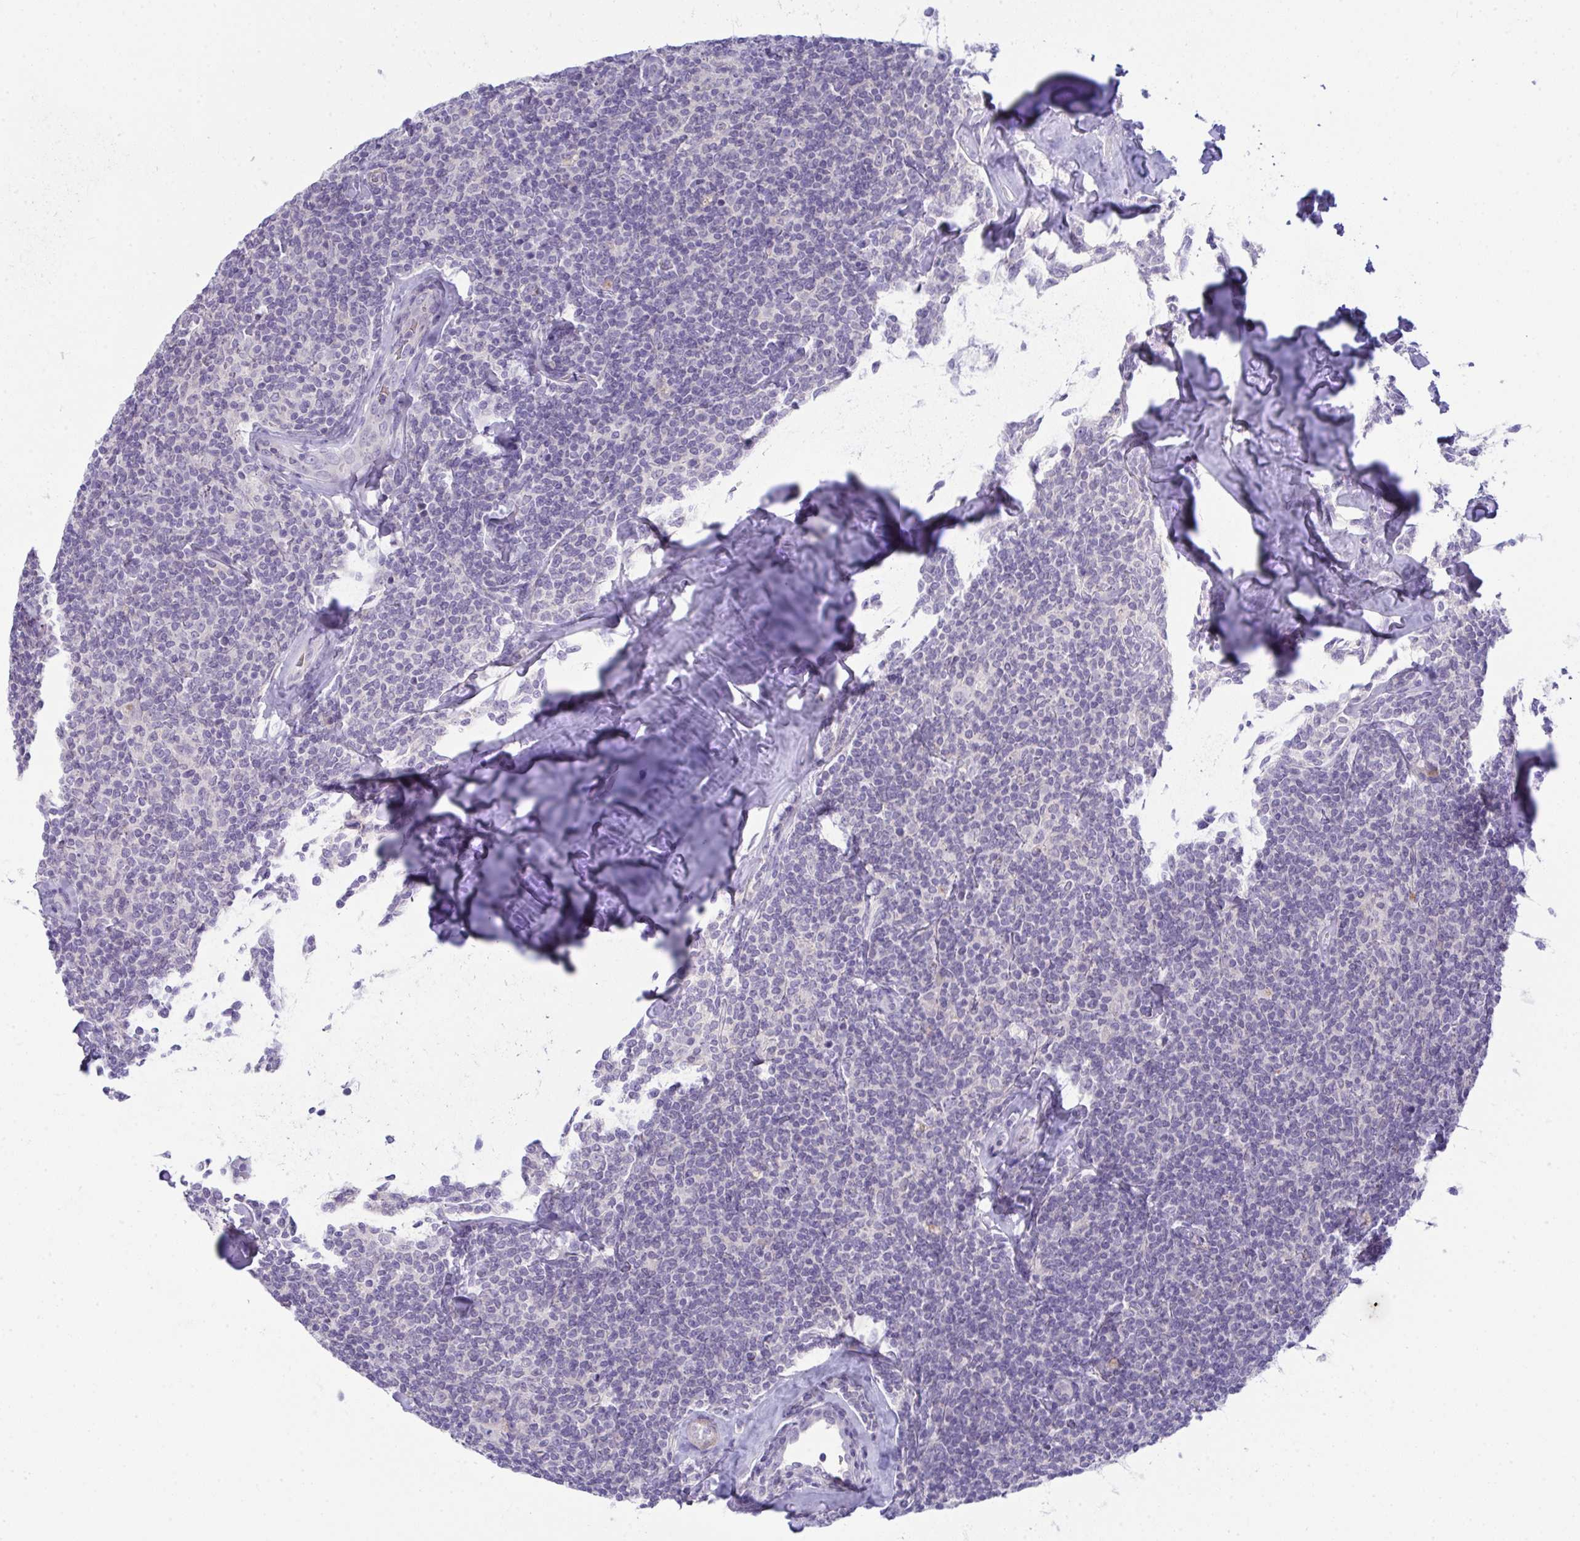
{"staining": {"intensity": "negative", "quantity": "none", "location": "none"}, "tissue": "lymphoma", "cell_type": "Tumor cells", "image_type": "cancer", "snomed": [{"axis": "morphology", "description": "Malignant lymphoma, non-Hodgkin's type, Low grade"}, {"axis": "topography", "description": "Lymph node"}], "caption": "A high-resolution histopathology image shows immunohistochemistry staining of low-grade malignant lymphoma, non-Hodgkin's type, which shows no significant staining in tumor cells. (Brightfield microscopy of DAB (3,3'-diaminobenzidine) immunohistochemistry (IHC) at high magnification).", "gene": "SPTB", "patient": {"sex": "female", "age": 56}}